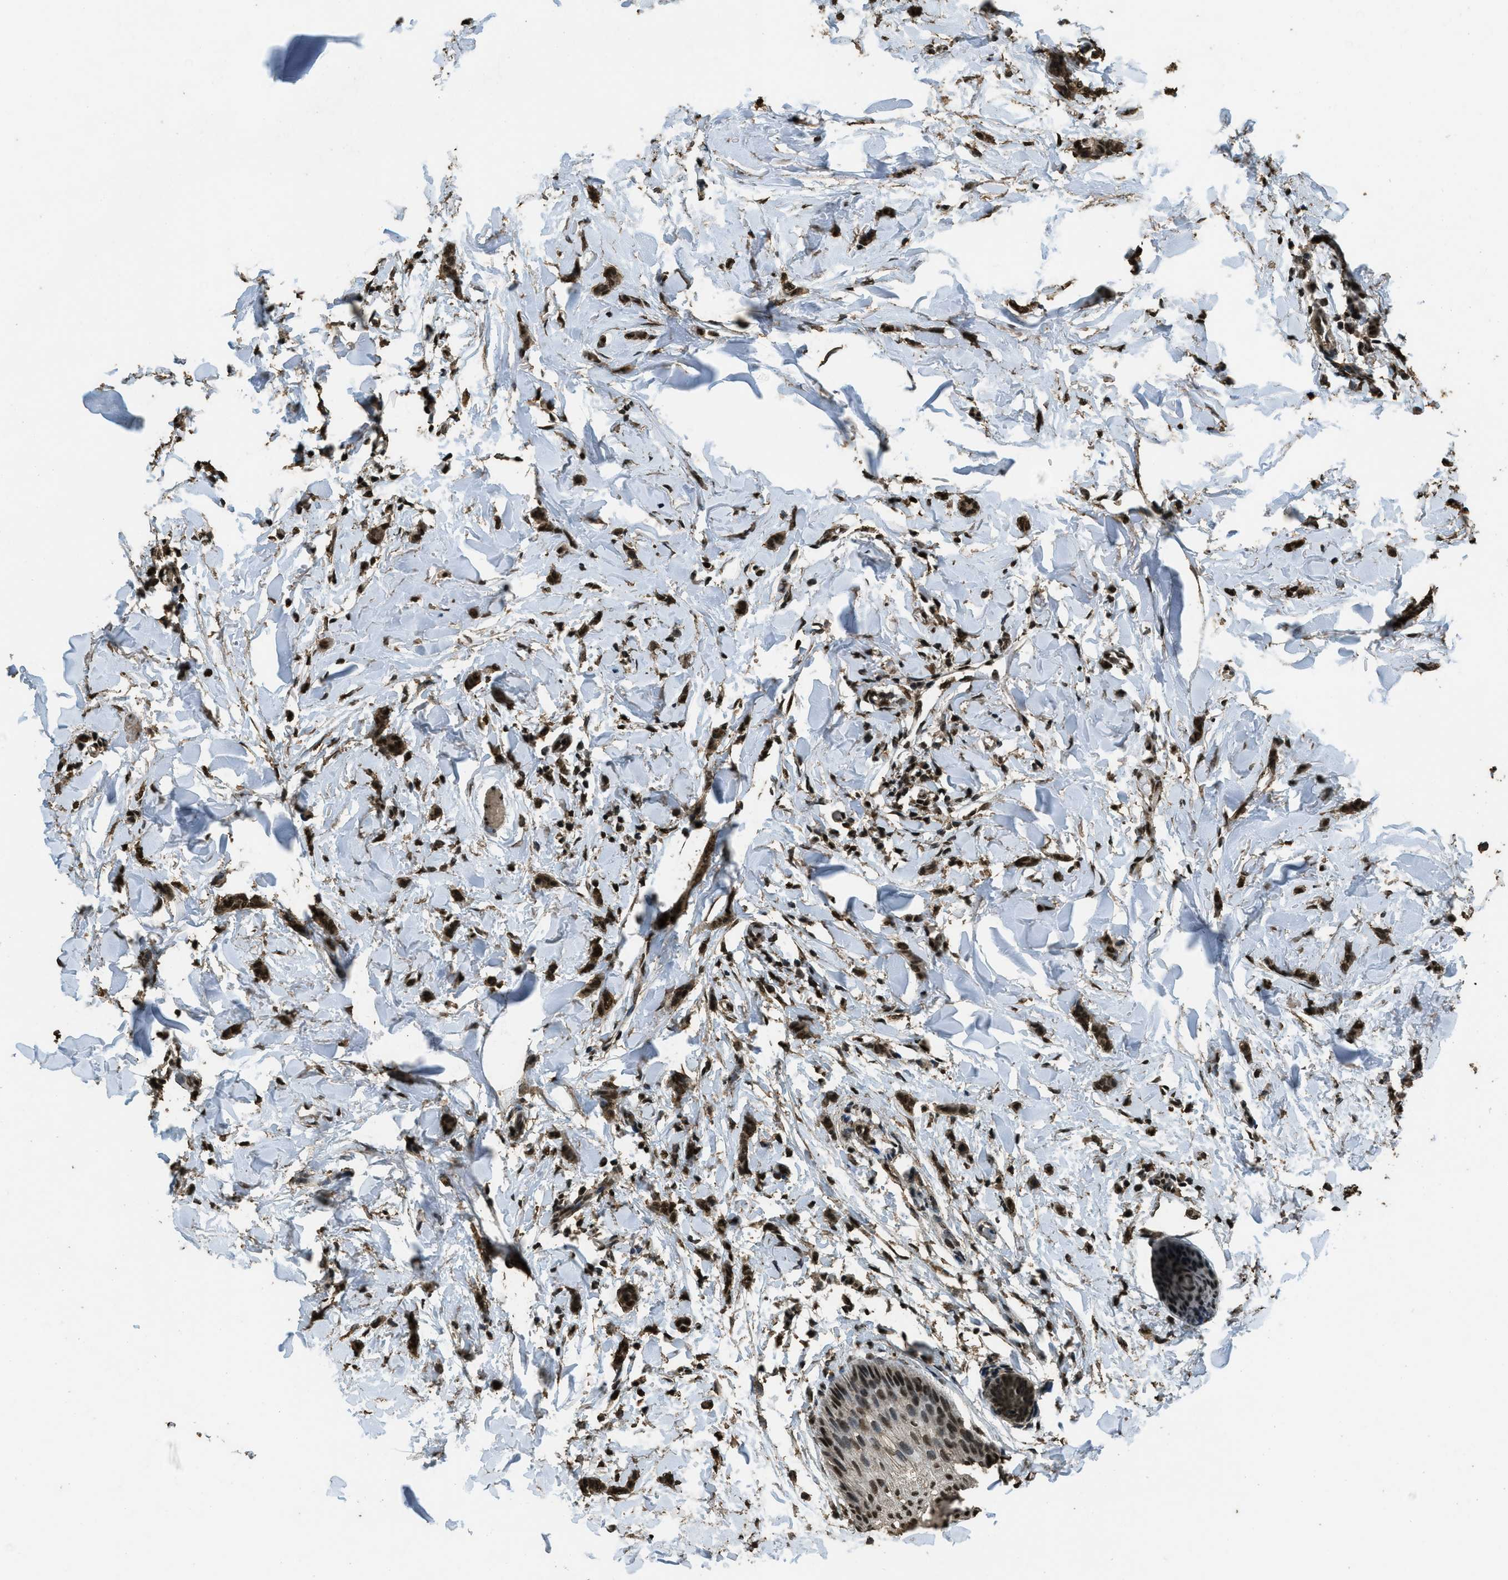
{"staining": {"intensity": "strong", "quantity": ">75%", "location": "nuclear"}, "tissue": "breast cancer", "cell_type": "Tumor cells", "image_type": "cancer", "snomed": [{"axis": "morphology", "description": "Lobular carcinoma"}, {"axis": "topography", "description": "Skin"}, {"axis": "topography", "description": "Breast"}], "caption": "Protein expression analysis of human breast cancer (lobular carcinoma) reveals strong nuclear expression in about >75% of tumor cells.", "gene": "MYB", "patient": {"sex": "female", "age": 46}}